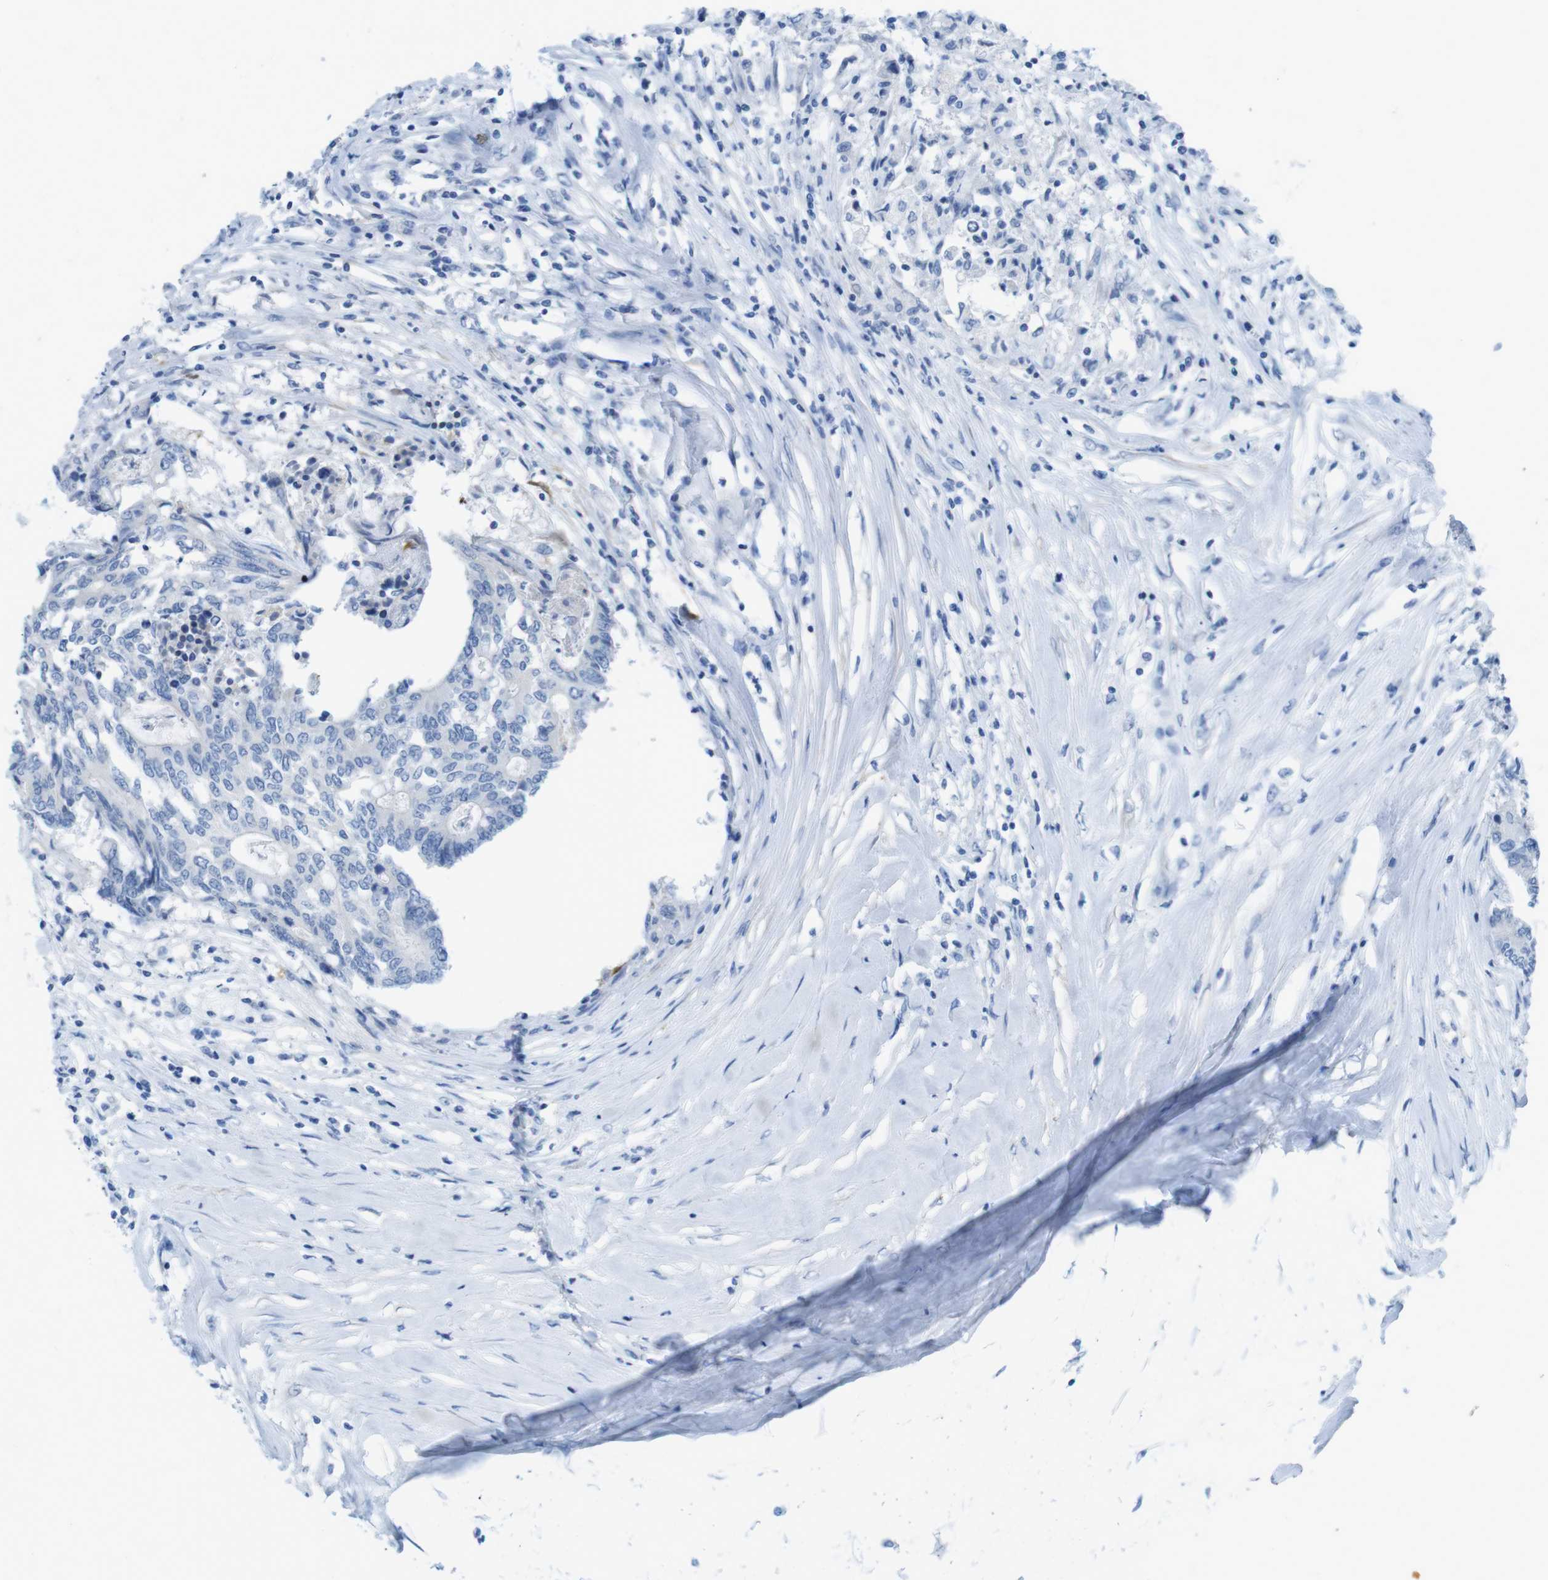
{"staining": {"intensity": "negative", "quantity": "none", "location": "none"}, "tissue": "colorectal cancer", "cell_type": "Tumor cells", "image_type": "cancer", "snomed": [{"axis": "morphology", "description": "Adenocarcinoma, NOS"}, {"axis": "topography", "description": "Rectum"}], "caption": "High magnification brightfield microscopy of colorectal cancer (adenocarcinoma) stained with DAB (brown) and counterstained with hematoxylin (blue): tumor cells show no significant expression.", "gene": "GAP43", "patient": {"sex": "male", "age": 63}}